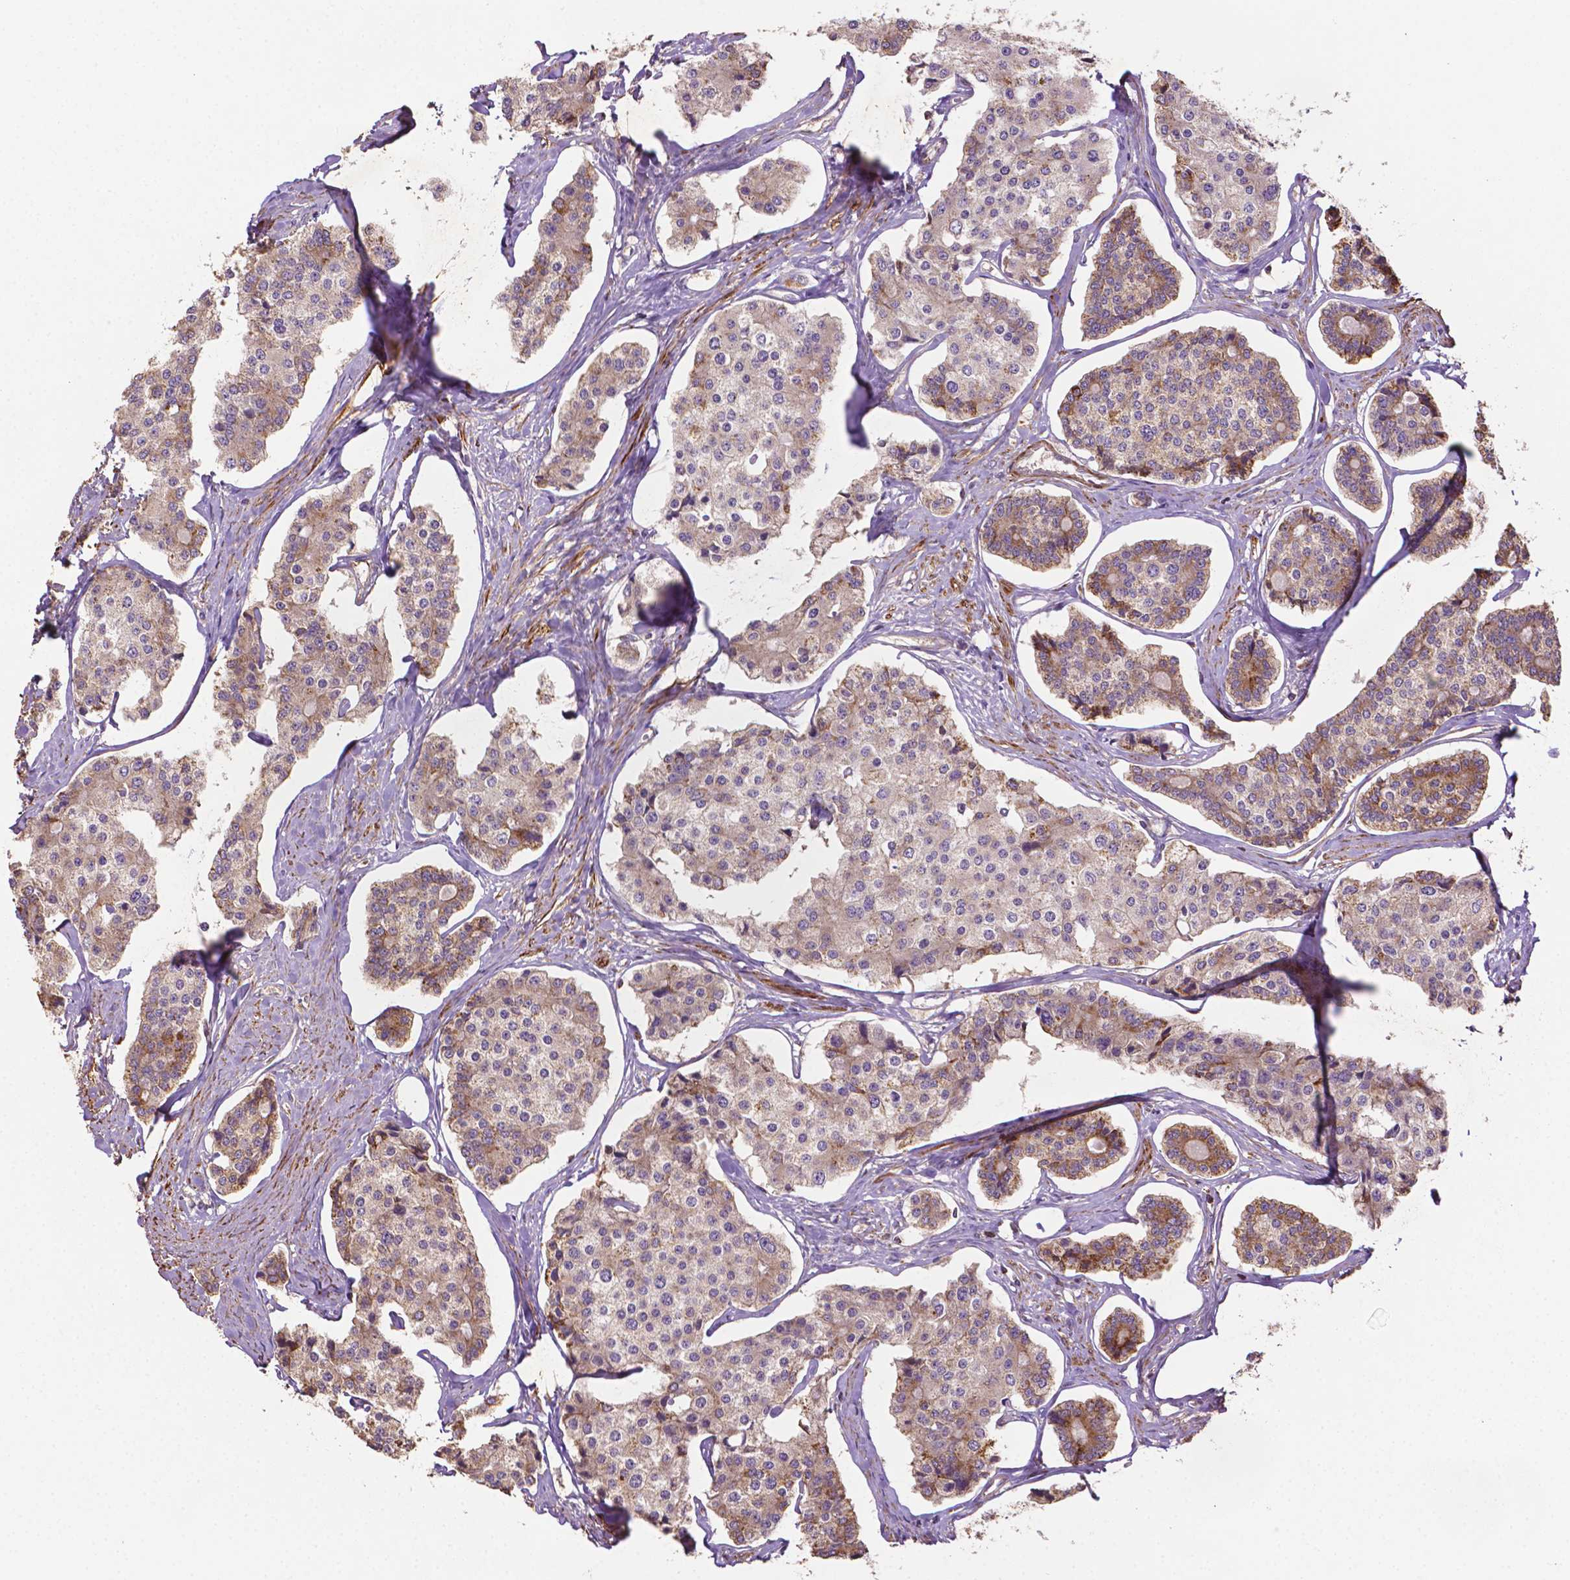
{"staining": {"intensity": "moderate", "quantity": "25%-75%", "location": "cytoplasmic/membranous"}, "tissue": "carcinoid", "cell_type": "Tumor cells", "image_type": "cancer", "snomed": [{"axis": "morphology", "description": "Carcinoid, malignant, NOS"}, {"axis": "topography", "description": "Small intestine"}], "caption": "Carcinoid was stained to show a protein in brown. There is medium levels of moderate cytoplasmic/membranous staining in approximately 25%-75% of tumor cells. (DAB (3,3'-diaminobenzidine) IHC, brown staining for protein, blue staining for nuclei).", "gene": "LRR1", "patient": {"sex": "female", "age": 65}}